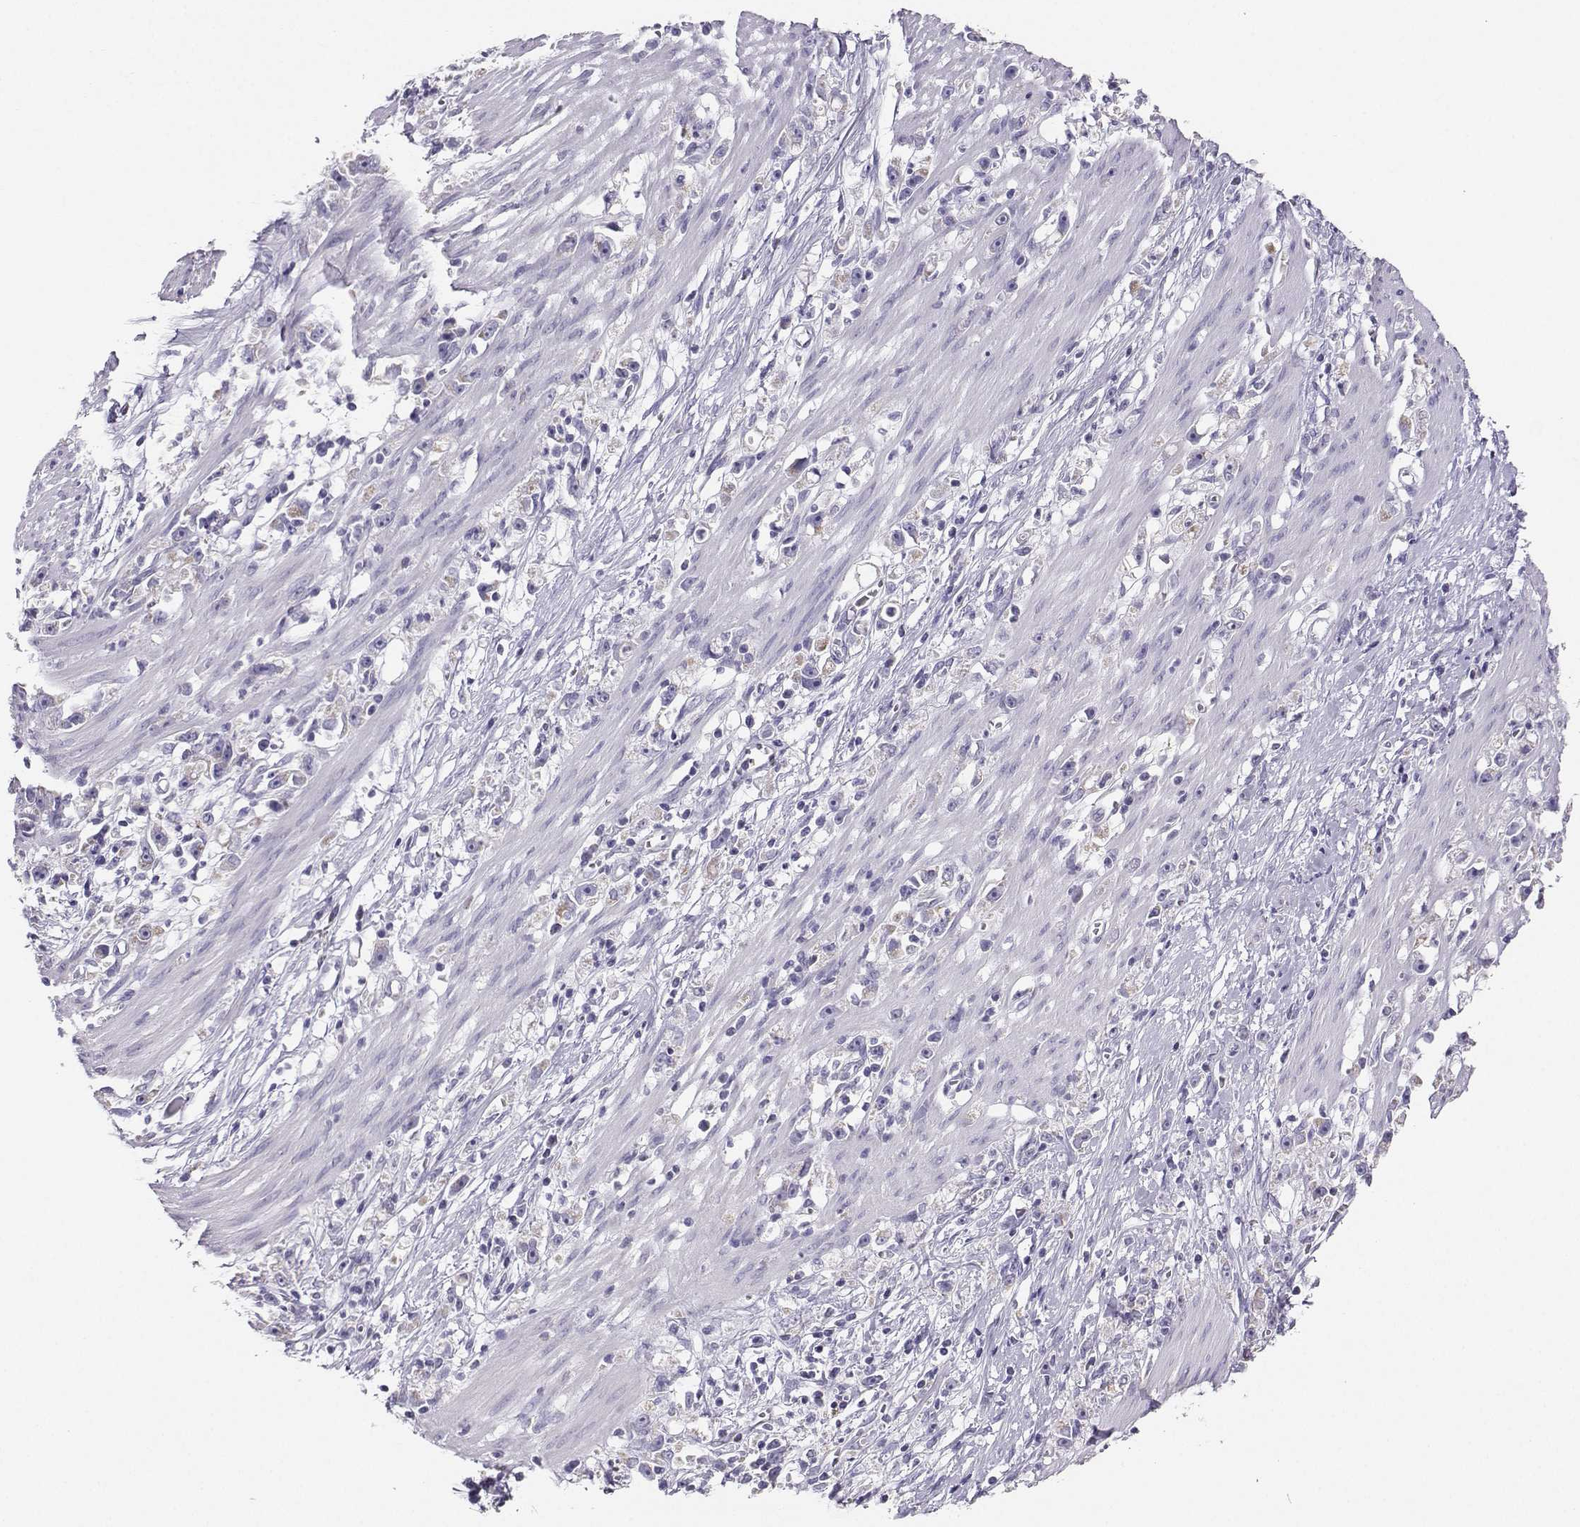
{"staining": {"intensity": "weak", "quantity": "<25%", "location": "cytoplasmic/membranous"}, "tissue": "stomach cancer", "cell_type": "Tumor cells", "image_type": "cancer", "snomed": [{"axis": "morphology", "description": "Adenocarcinoma, NOS"}, {"axis": "topography", "description": "Stomach"}], "caption": "This is a histopathology image of IHC staining of stomach adenocarcinoma, which shows no expression in tumor cells. (Immunohistochemistry (ihc), brightfield microscopy, high magnification).", "gene": "AVP", "patient": {"sex": "female", "age": 59}}